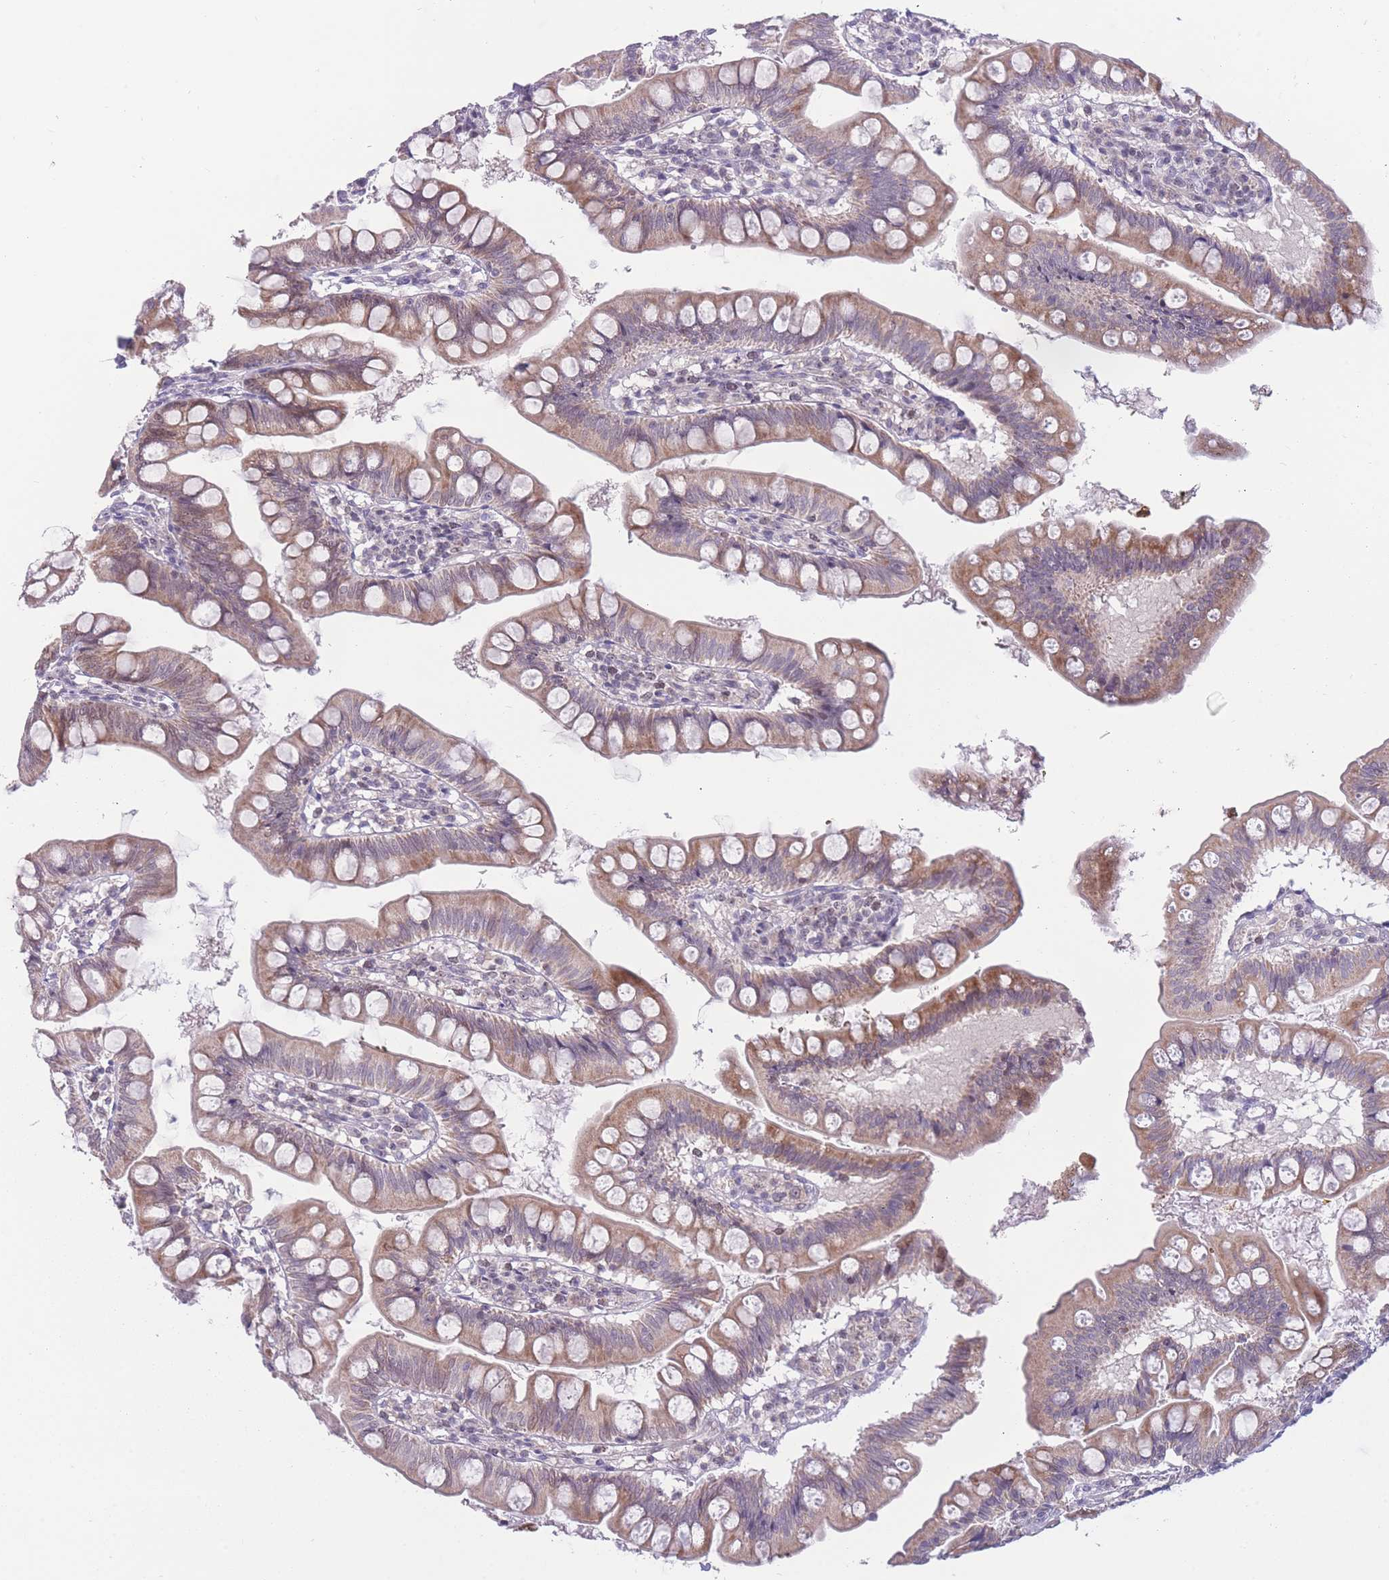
{"staining": {"intensity": "moderate", "quantity": ">75%", "location": "cytoplasmic/membranous"}, "tissue": "small intestine", "cell_type": "Glandular cells", "image_type": "normal", "snomed": [{"axis": "morphology", "description": "Normal tissue, NOS"}, {"axis": "topography", "description": "Small intestine"}], "caption": "Glandular cells exhibit medium levels of moderate cytoplasmic/membranous positivity in about >75% of cells in unremarkable human small intestine. (Stains: DAB in brown, nuclei in blue, Microscopy: brightfield microscopy at high magnification).", "gene": "MCIDAS", "patient": {"sex": "male", "age": 7}}